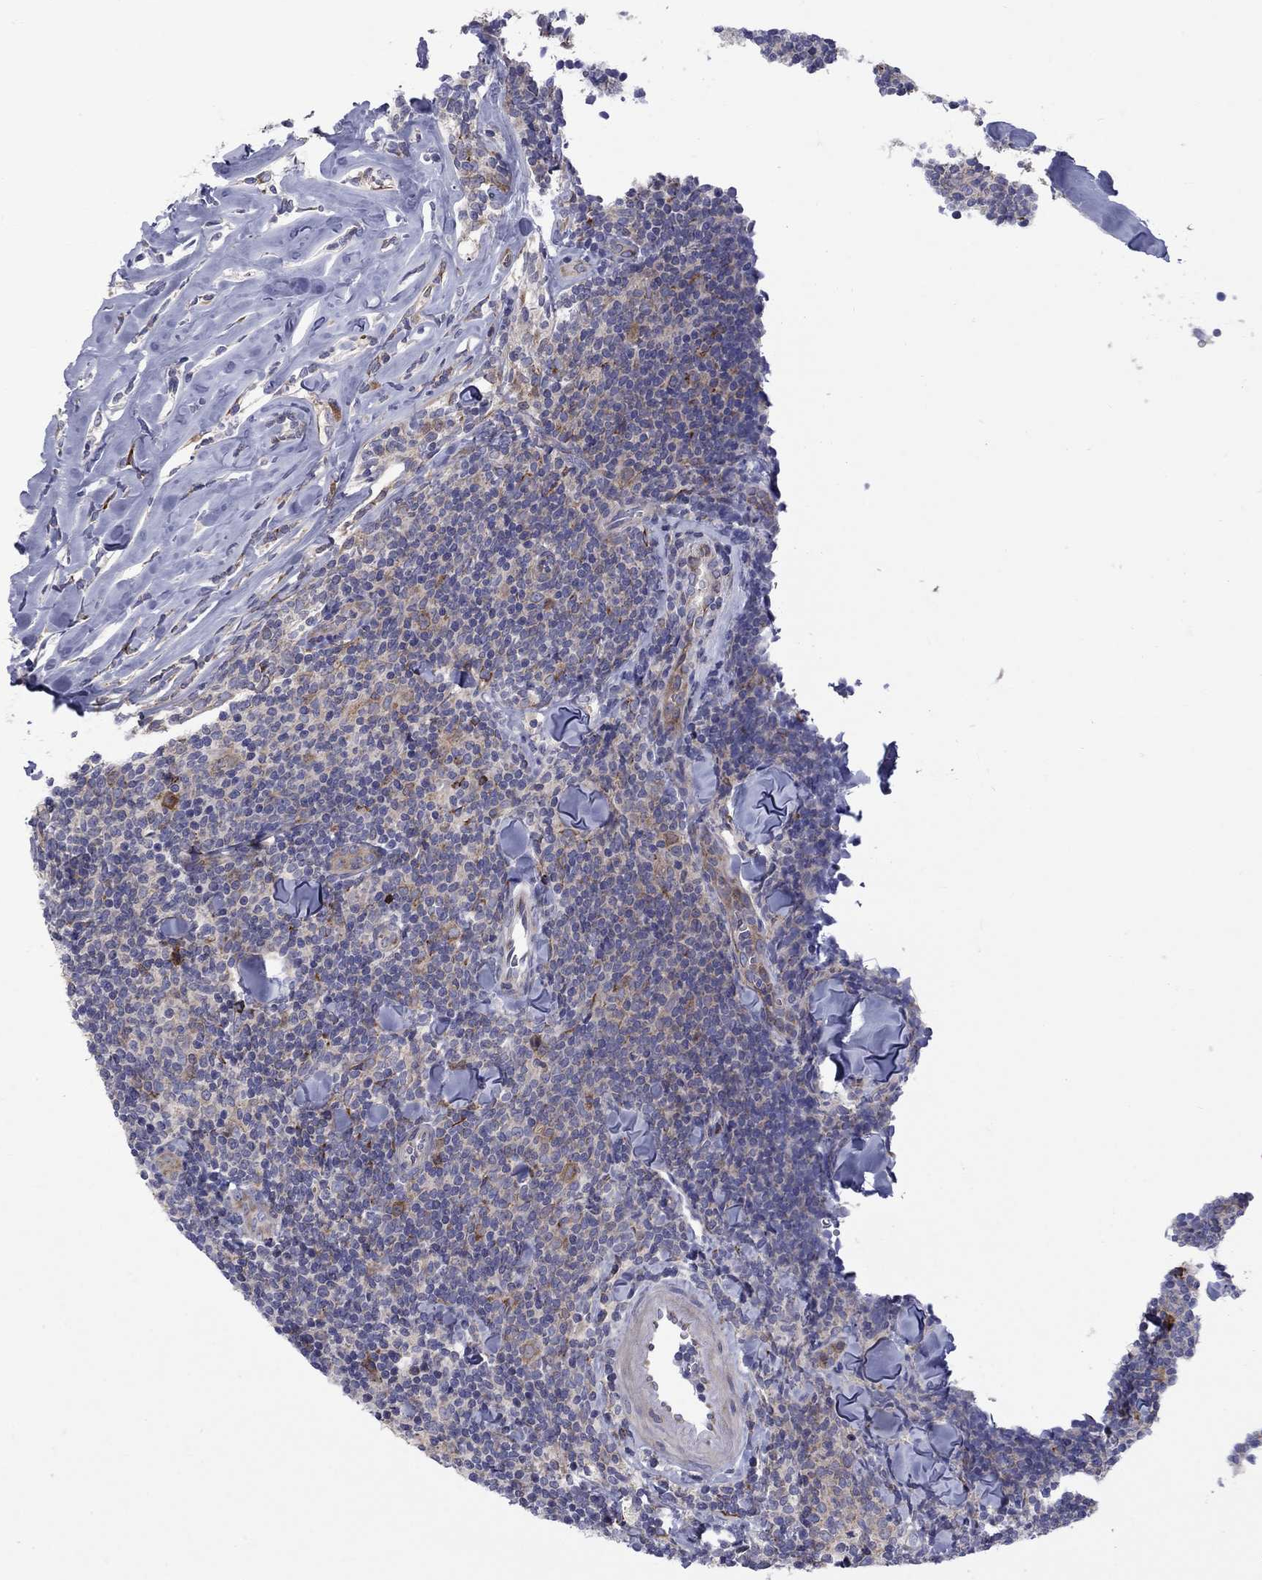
{"staining": {"intensity": "weak", "quantity": ">75%", "location": "cytoplasmic/membranous"}, "tissue": "lymphoma", "cell_type": "Tumor cells", "image_type": "cancer", "snomed": [{"axis": "morphology", "description": "Malignant lymphoma, non-Hodgkin's type, Low grade"}, {"axis": "topography", "description": "Lymph node"}], "caption": "Low-grade malignant lymphoma, non-Hodgkin's type stained with IHC reveals weak cytoplasmic/membranous positivity in about >75% of tumor cells.", "gene": "ASNS", "patient": {"sex": "female", "age": 56}}